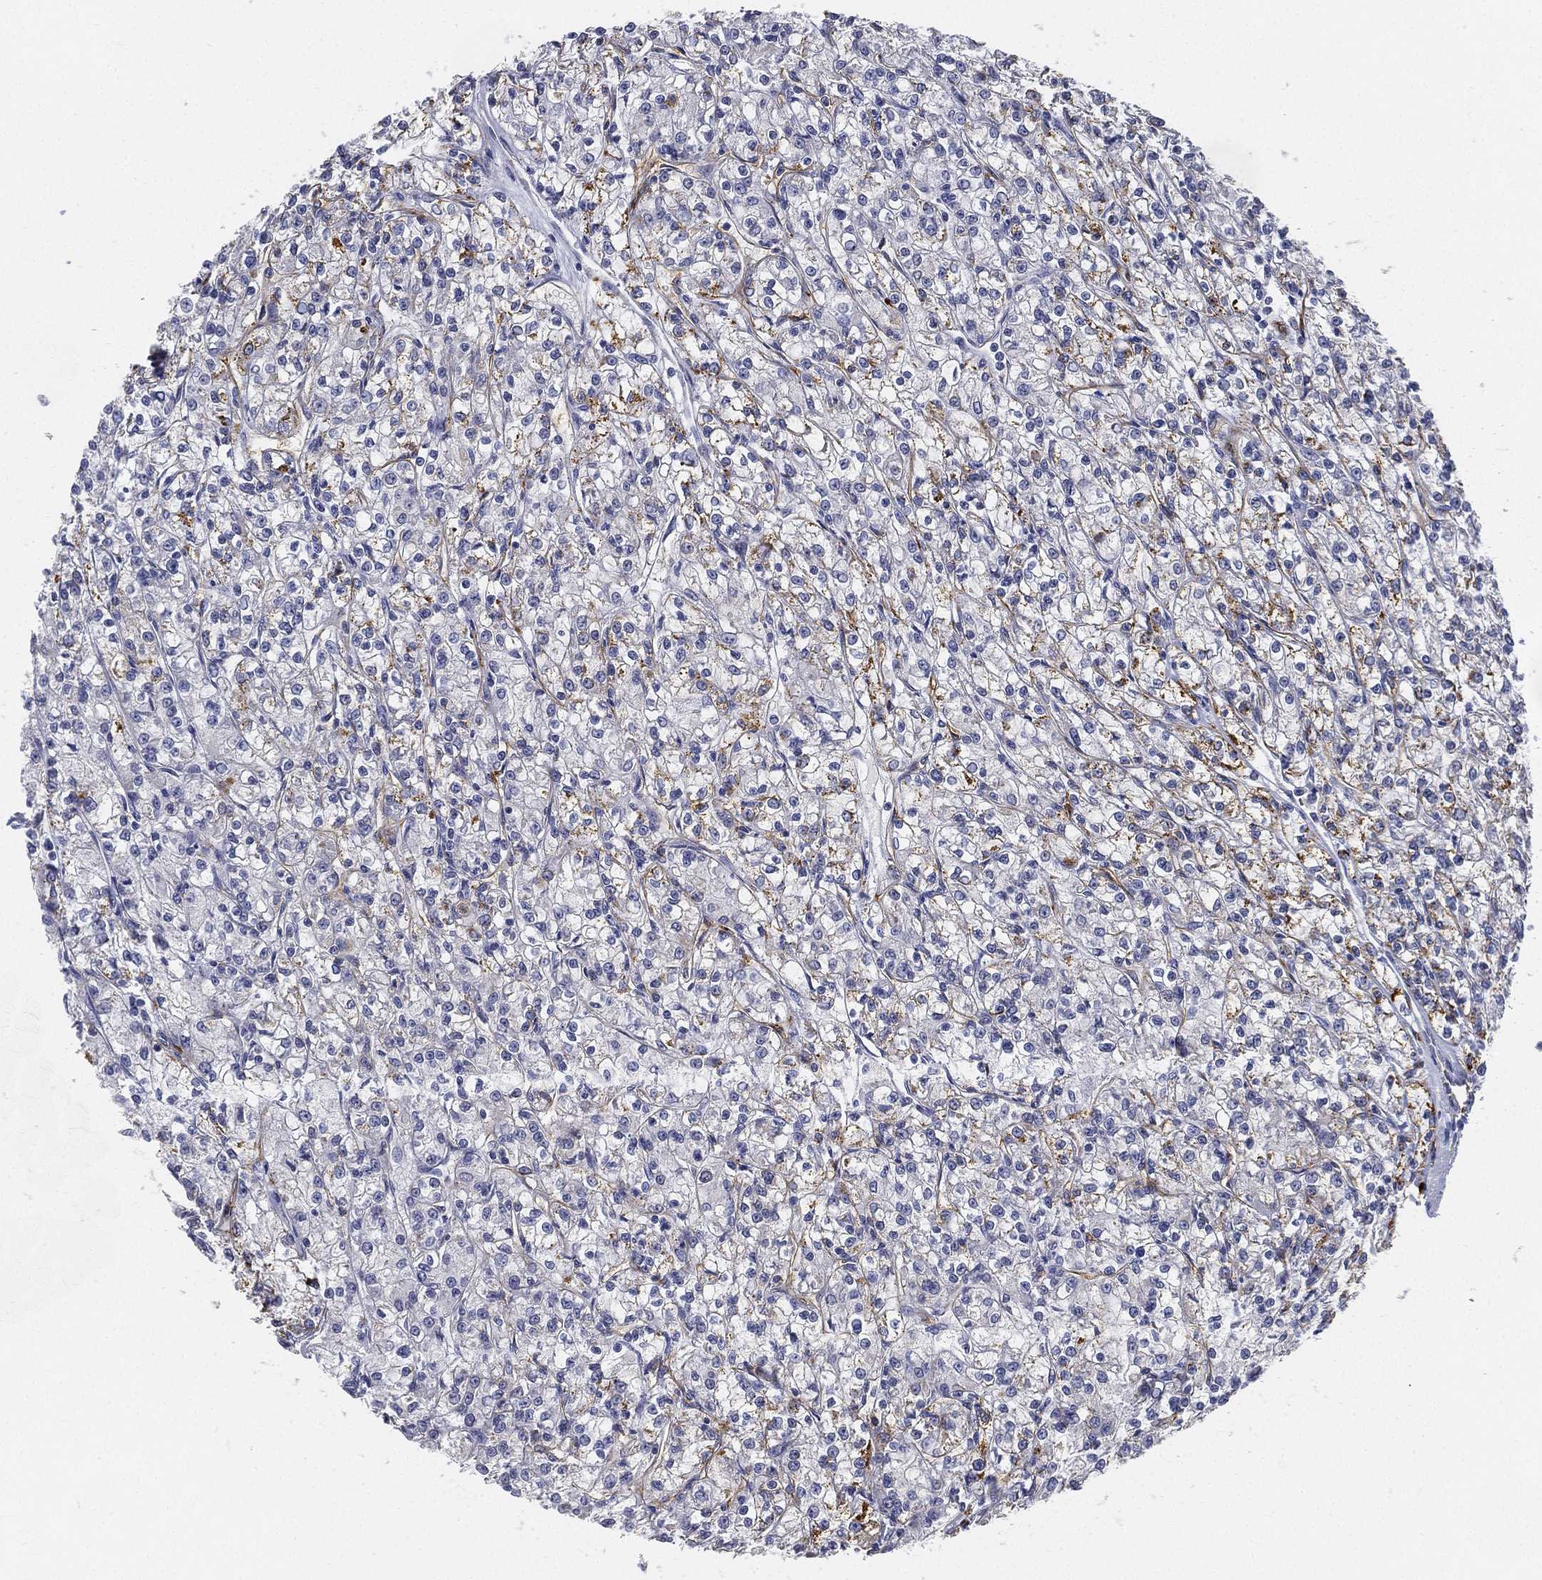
{"staining": {"intensity": "moderate", "quantity": "<25%", "location": "cytoplasmic/membranous"}, "tissue": "renal cancer", "cell_type": "Tumor cells", "image_type": "cancer", "snomed": [{"axis": "morphology", "description": "Adenocarcinoma, NOS"}, {"axis": "topography", "description": "Kidney"}], "caption": "Renal cancer (adenocarcinoma) tissue displays moderate cytoplasmic/membranous staining in about <25% of tumor cells", "gene": "C5orf46", "patient": {"sex": "female", "age": 59}}